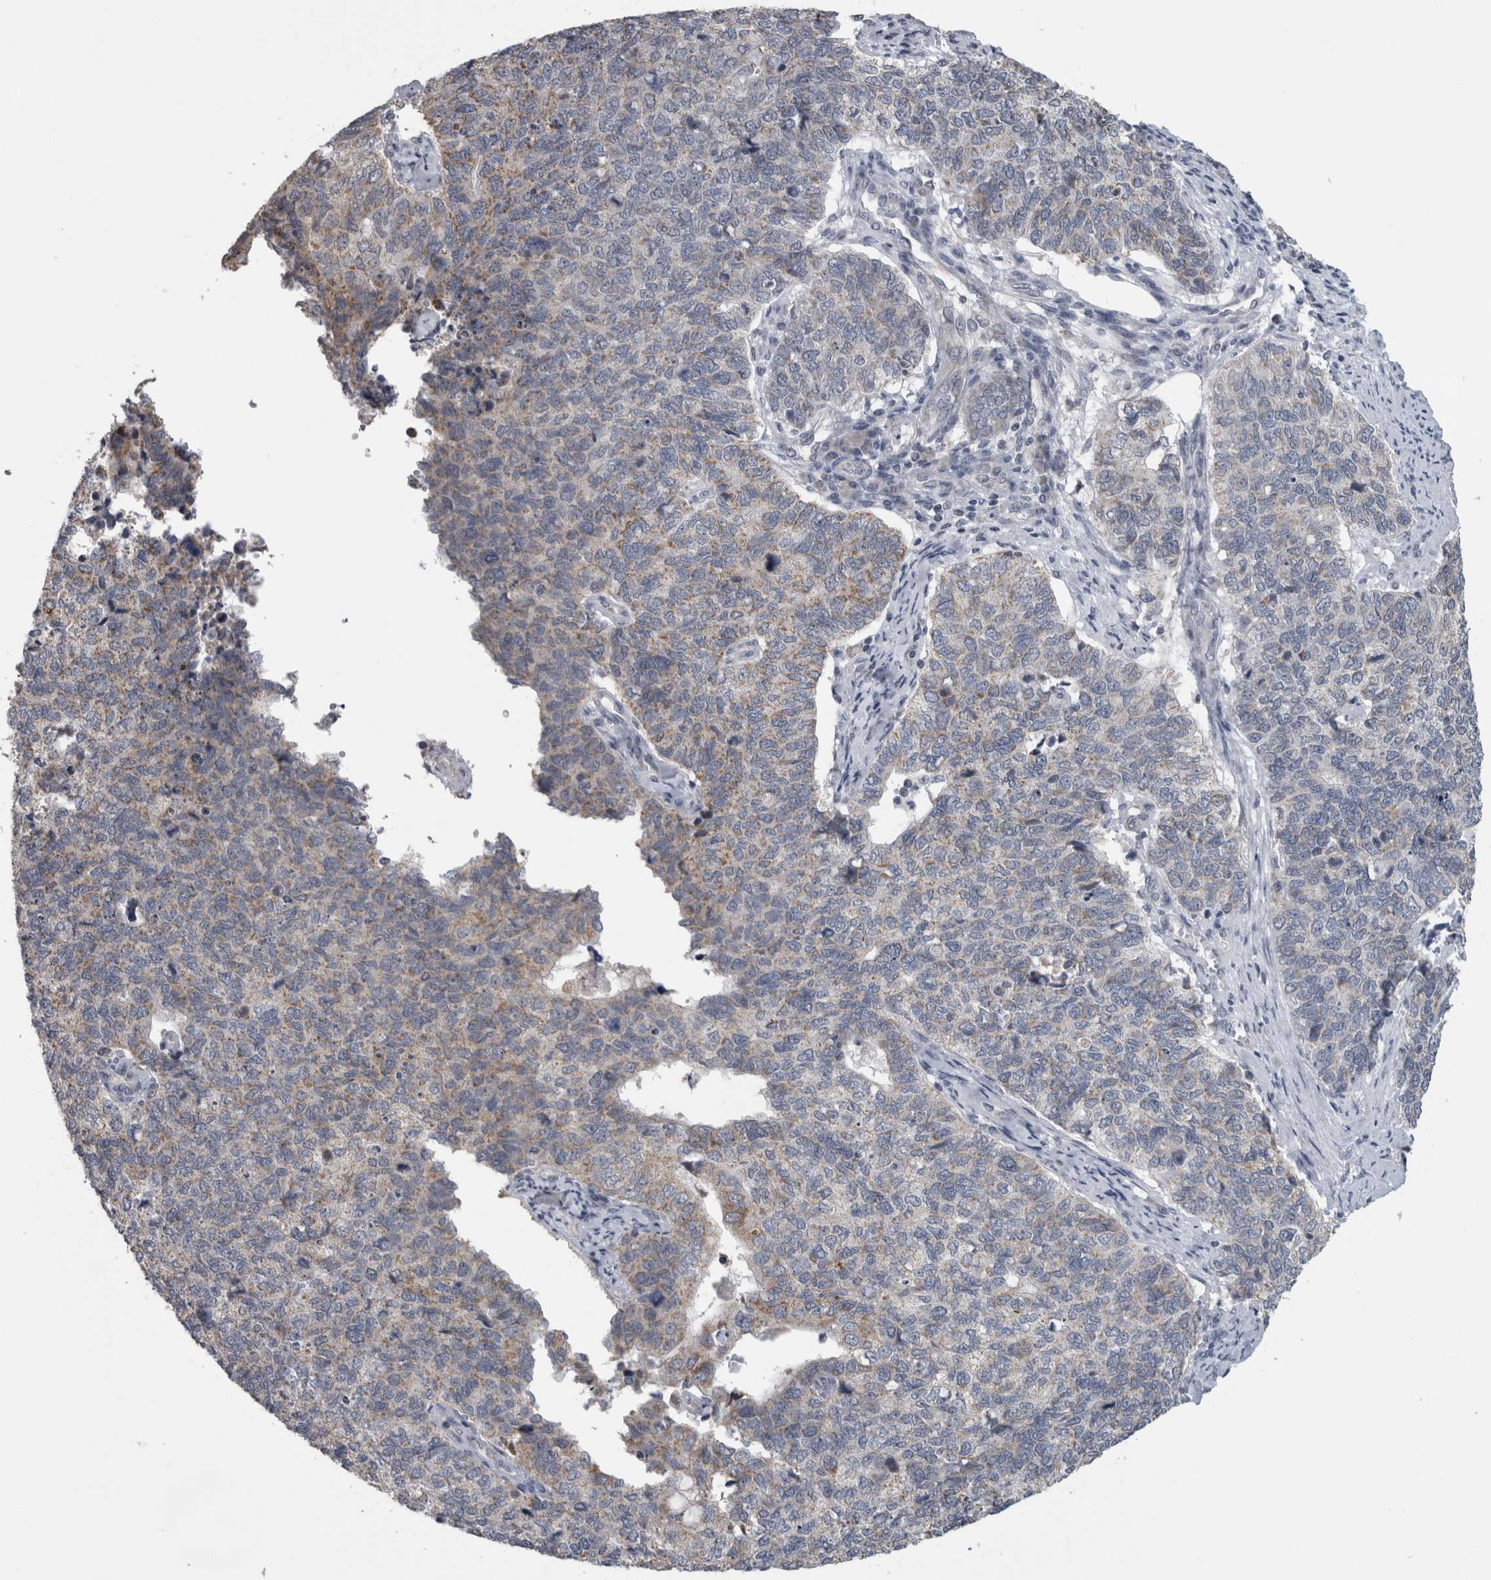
{"staining": {"intensity": "weak", "quantity": "<25%", "location": "cytoplasmic/membranous"}, "tissue": "cervical cancer", "cell_type": "Tumor cells", "image_type": "cancer", "snomed": [{"axis": "morphology", "description": "Squamous cell carcinoma, NOS"}, {"axis": "topography", "description": "Cervix"}], "caption": "There is no significant positivity in tumor cells of cervical squamous cell carcinoma. (Brightfield microscopy of DAB (3,3'-diaminobenzidine) immunohistochemistry at high magnification).", "gene": "OR2K2", "patient": {"sex": "female", "age": 63}}